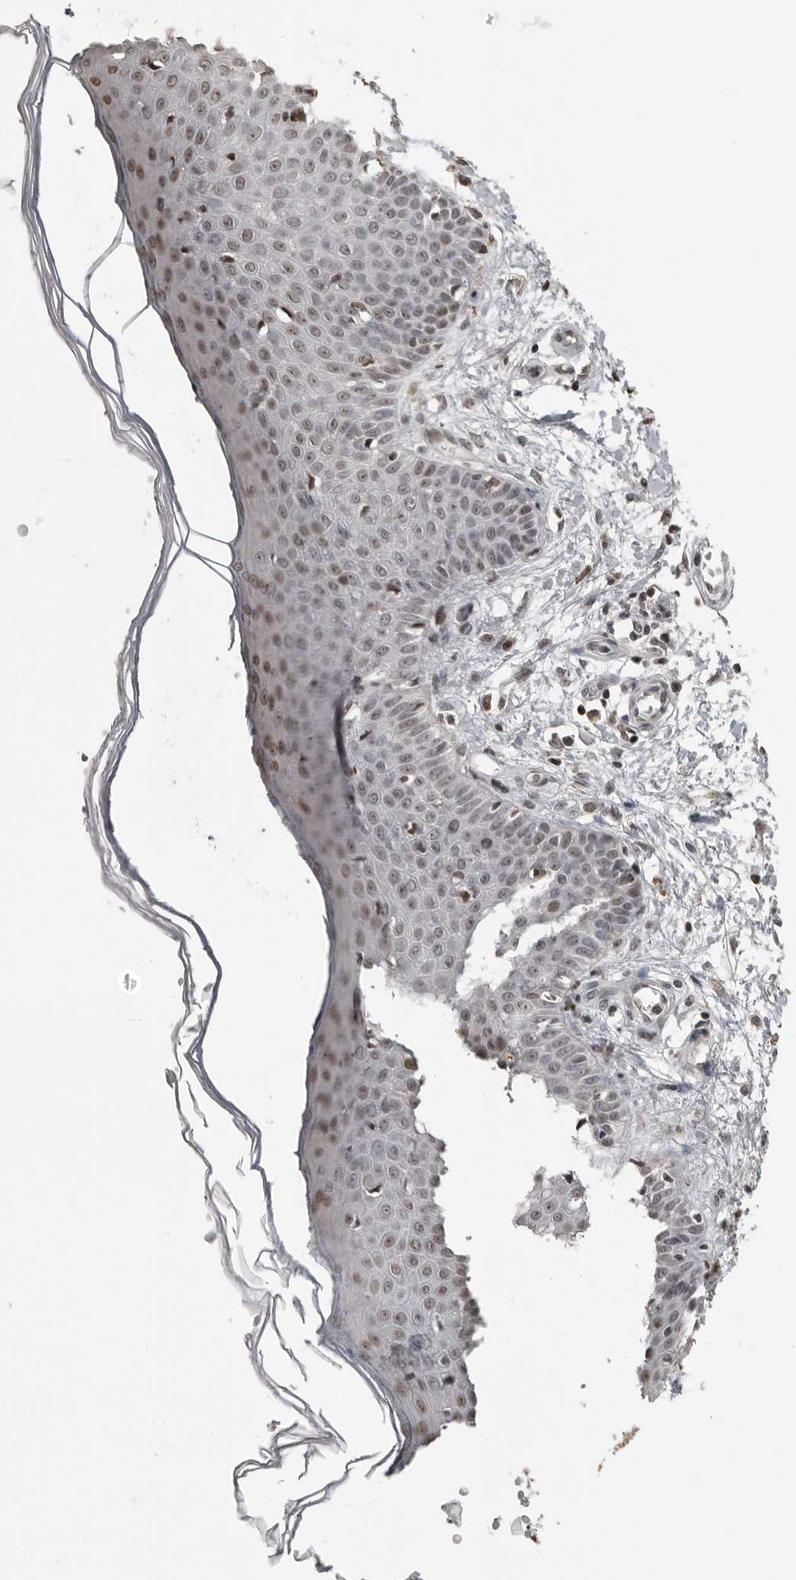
{"staining": {"intensity": "weak", "quantity": "25%-75%", "location": "nuclear"}, "tissue": "skin", "cell_type": "Fibroblasts", "image_type": "normal", "snomed": [{"axis": "morphology", "description": "Normal tissue, NOS"}, {"axis": "morphology", "description": "Inflammation, NOS"}, {"axis": "topography", "description": "Skin"}], "caption": "DAB immunohistochemical staining of normal skin demonstrates weak nuclear protein staining in about 25%-75% of fibroblasts. (IHC, brightfield microscopy, high magnification).", "gene": "ORC1", "patient": {"sex": "female", "age": 44}}